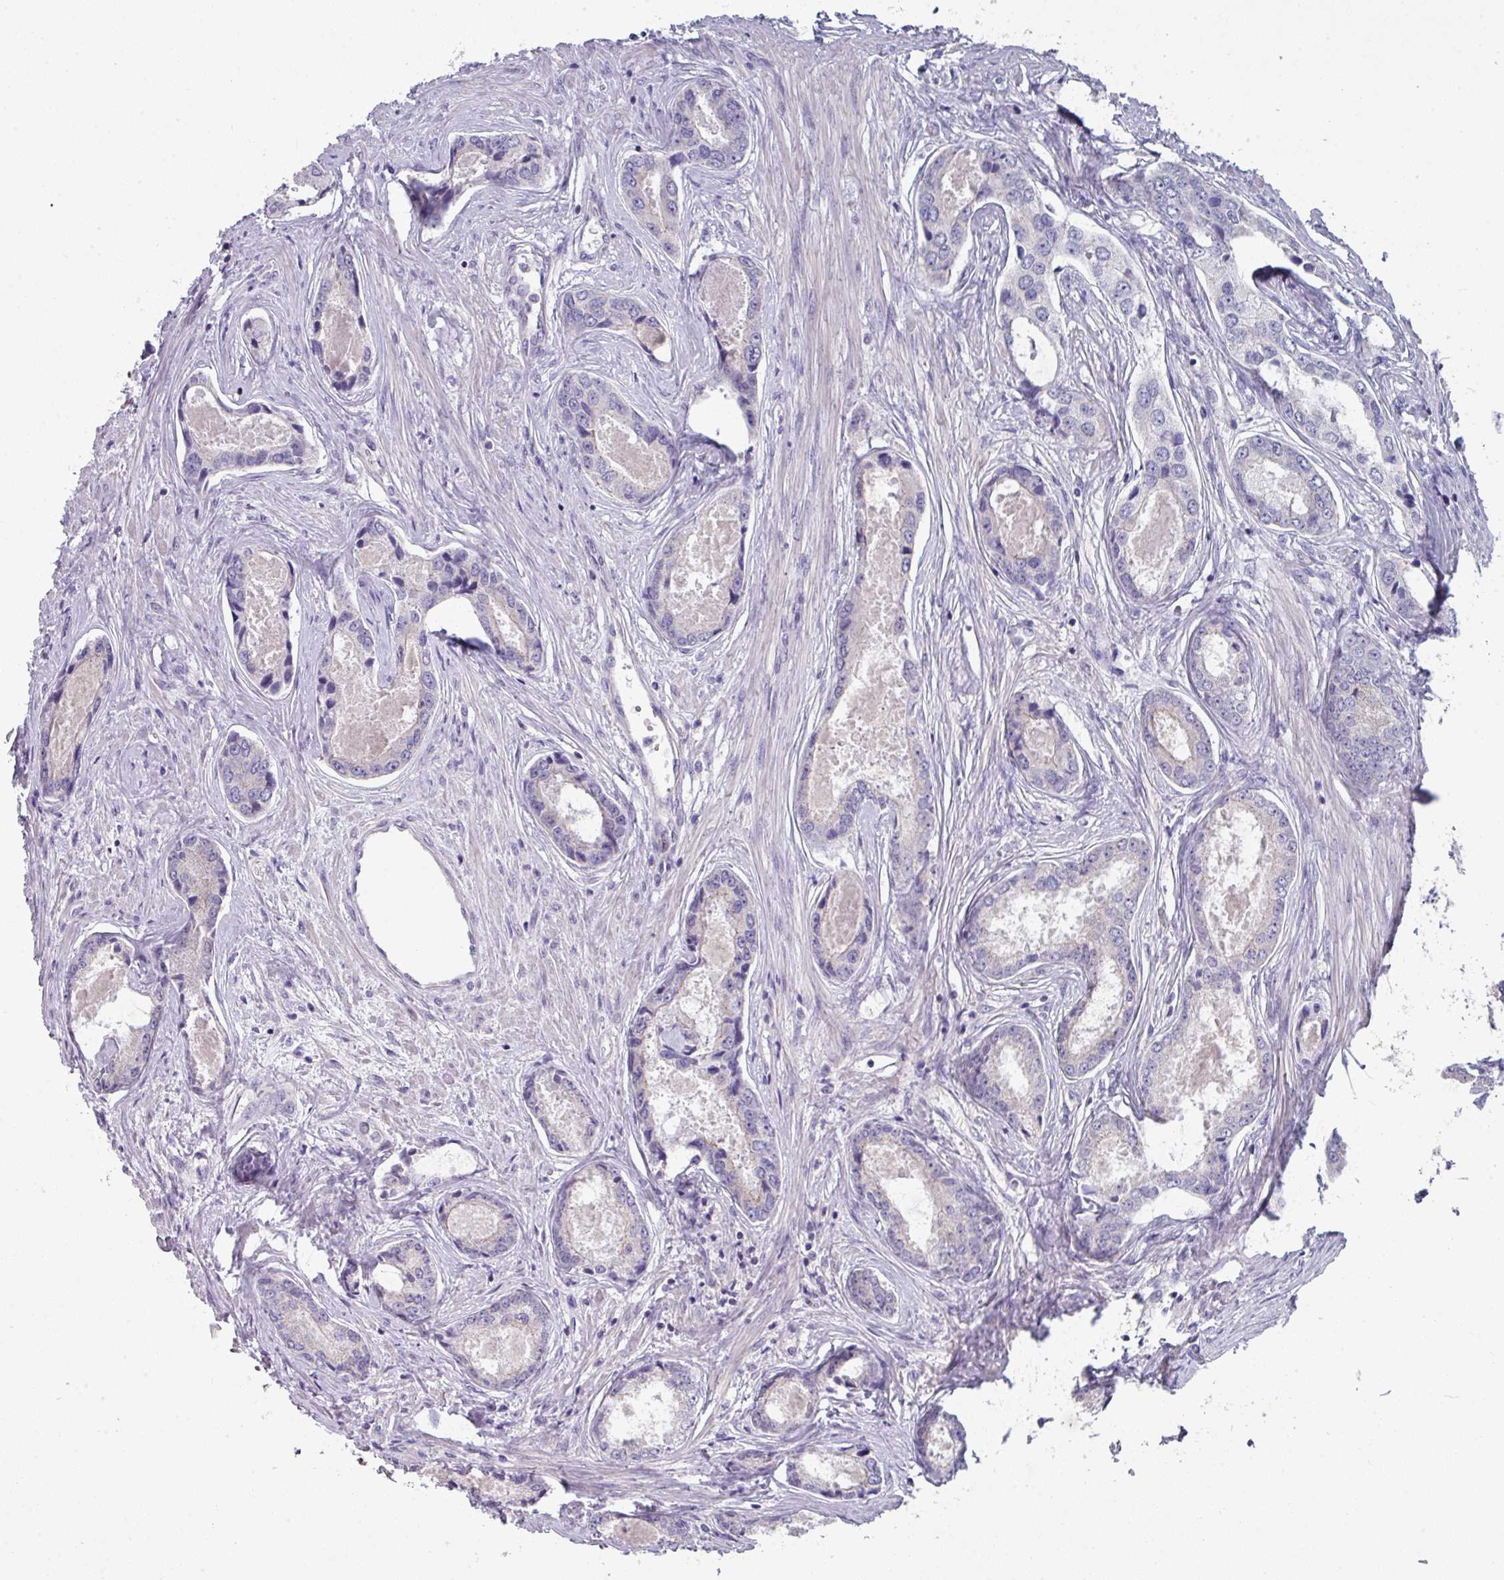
{"staining": {"intensity": "negative", "quantity": "none", "location": "none"}, "tissue": "prostate cancer", "cell_type": "Tumor cells", "image_type": "cancer", "snomed": [{"axis": "morphology", "description": "Adenocarcinoma, Low grade"}, {"axis": "topography", "description": "Prostate"}], "caption": "The histopathology image demonstrates no significant expression in tumor cells of prostate cancer (low-grade adenocarcinoma). (Stains: DAB IHC with hematoxylin counter stain, Microscopy: brightfield microscopy at high magnification).", "gene": "DCAF12L2", "patient": {"sex": "male", "age": 68}}